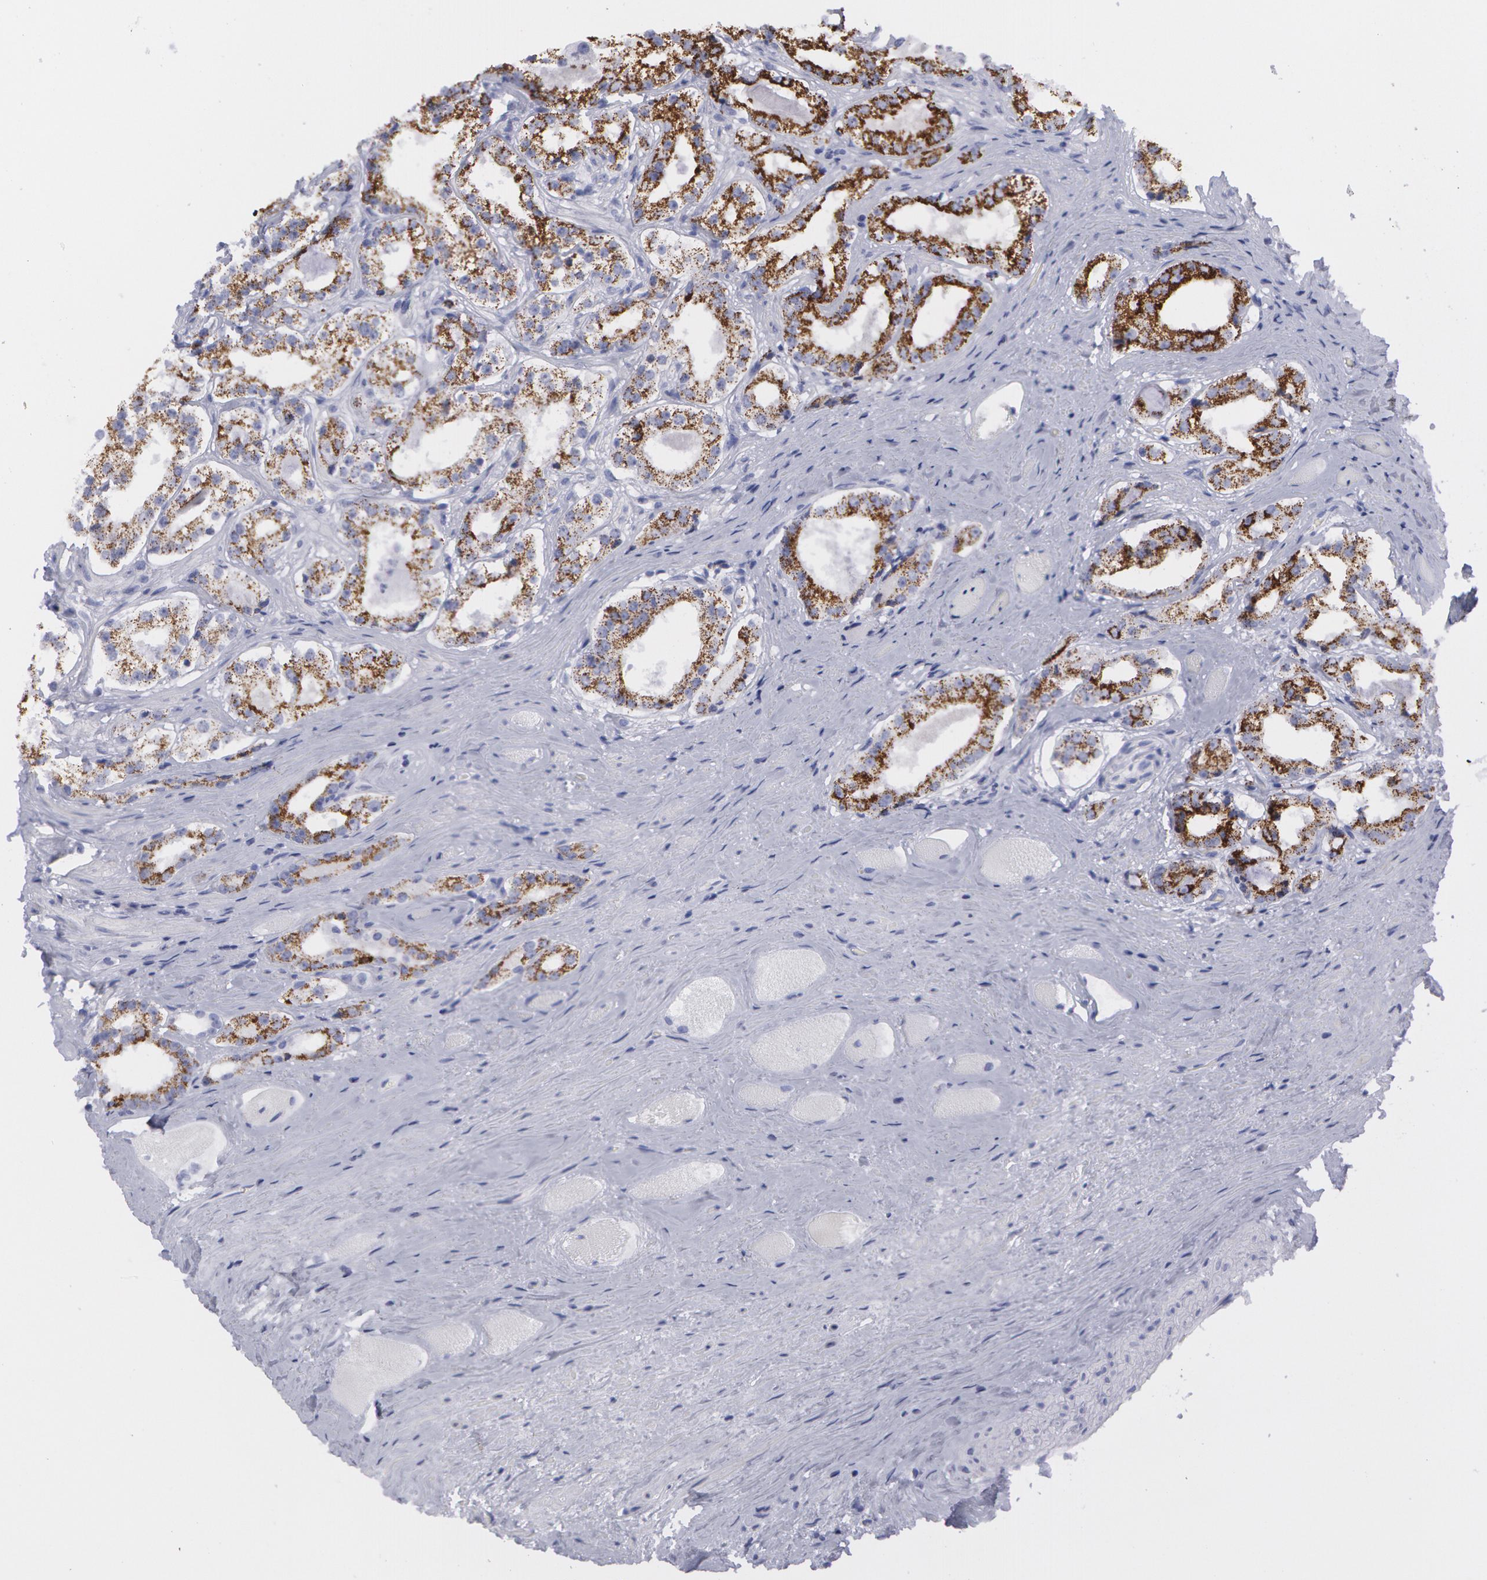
{"staining": {"intensity": "moderate", "quantity": ">75%", "location": "cytoplasmic/membranous"}, "tissue": "prostate cancer", "cell_type": "Tumor cells", "image_type": "cancer", "snomed": [{"axis": "morphology", "description": "Adenocarcinoma, Medium grade"}, {"axis": "topography", "description": "Prostate"}], "caption": "Protein staining of prostate cancer (adenocarcinoma (medium-grade)) tissue exhibits moderate cytoplasmic/membranous expression in about >75% of tumor cells.", "gene": "AMACR", "patient": {"sex": "male", "age": 73}}